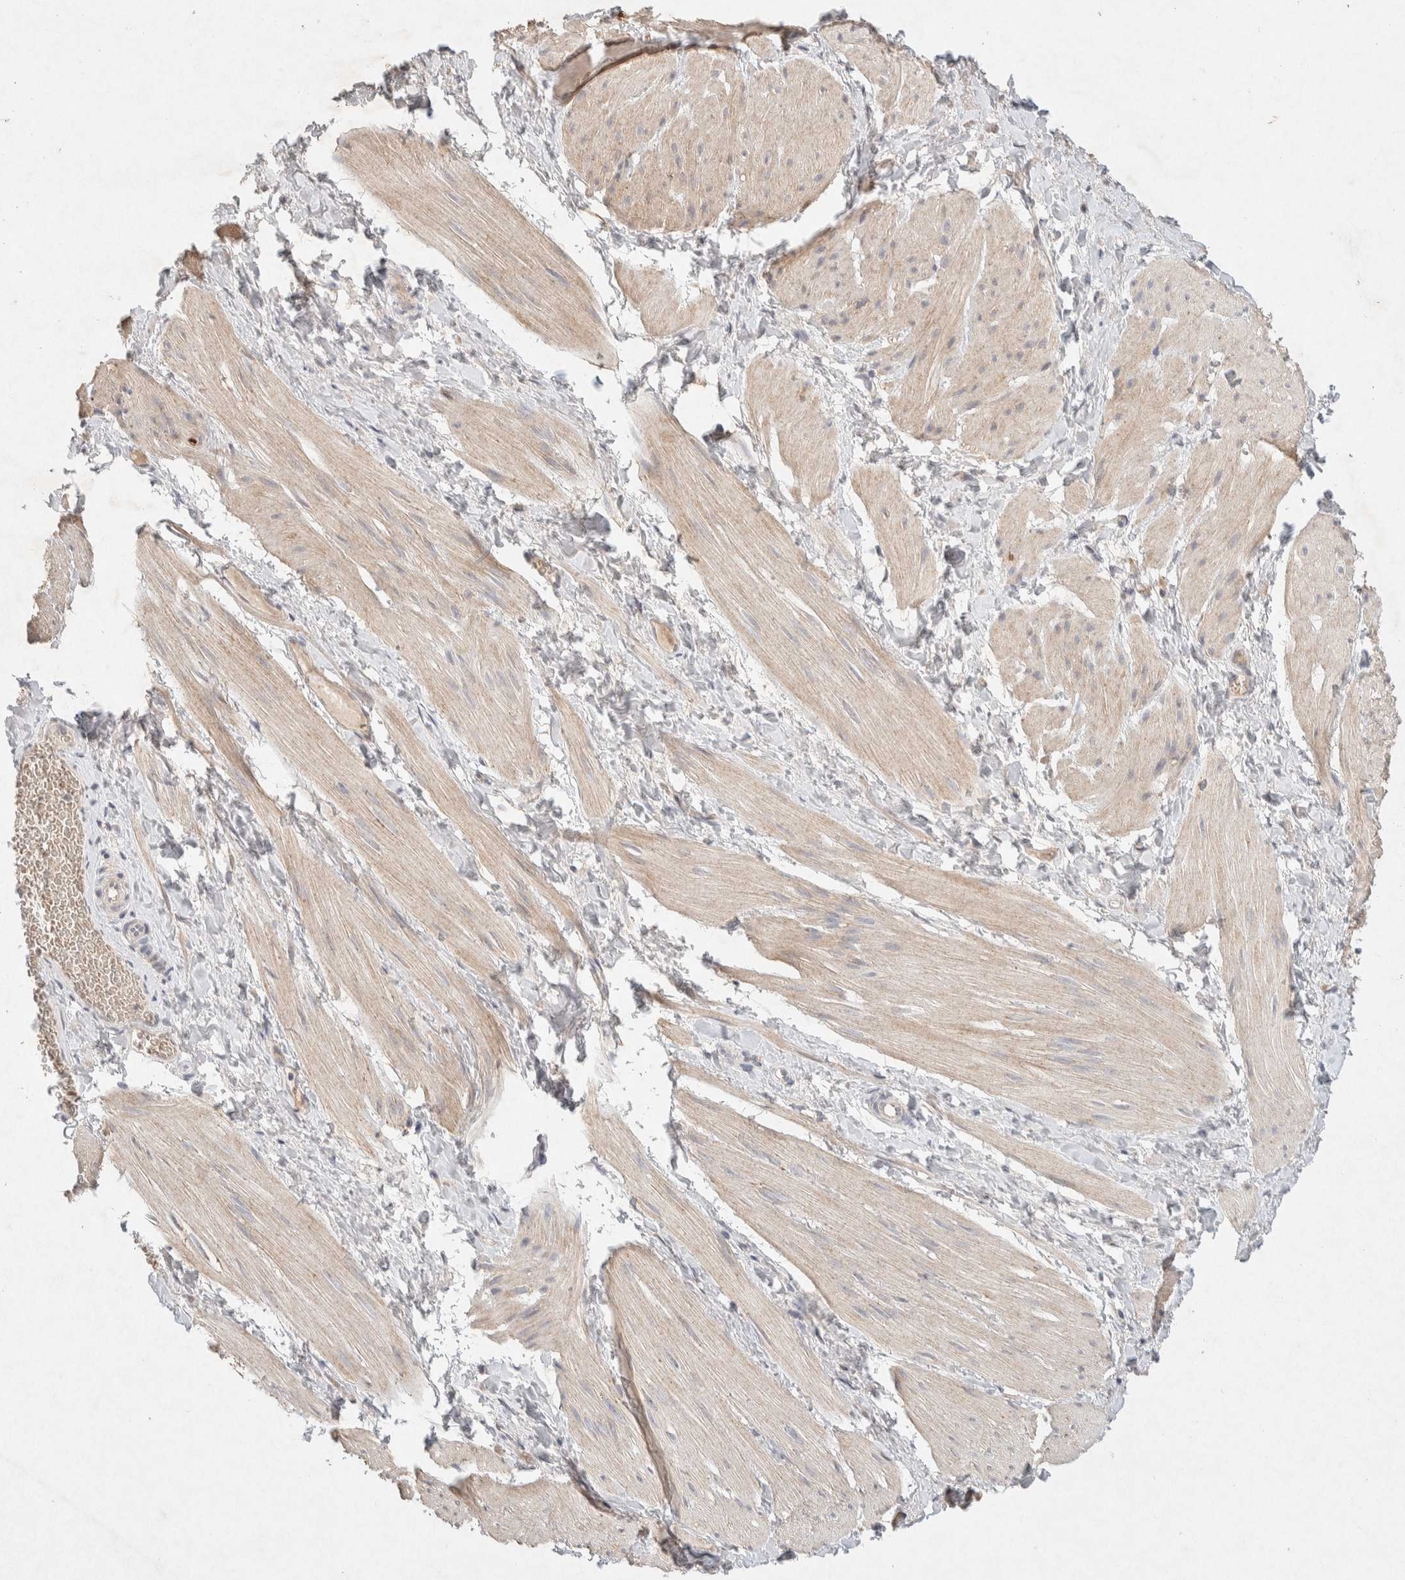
{"staining": {"intensity": "weak", "quantity": "25%-75%", "location": "cytoplasmic/membranous"}, "tissue": "smooth muscle", "cell_type": "Smooth muscle cells", "image_type": "normal", "snomed": [{"axis": "morphology", "description": "Normal tissue, NOS"}, {"axis": "topography", "description": "Smooth muscle"}], "caption": "Smooth muscle cells show low levels of weak cytoplasmic/membranous positivity in approximately 25%-75% of cells in benign human smooth muscle. (Brightfield microscopy of DAB IHC at high magnification).", "gene": "GNAI1", "patient": {"sex": "male", "age": 16}}